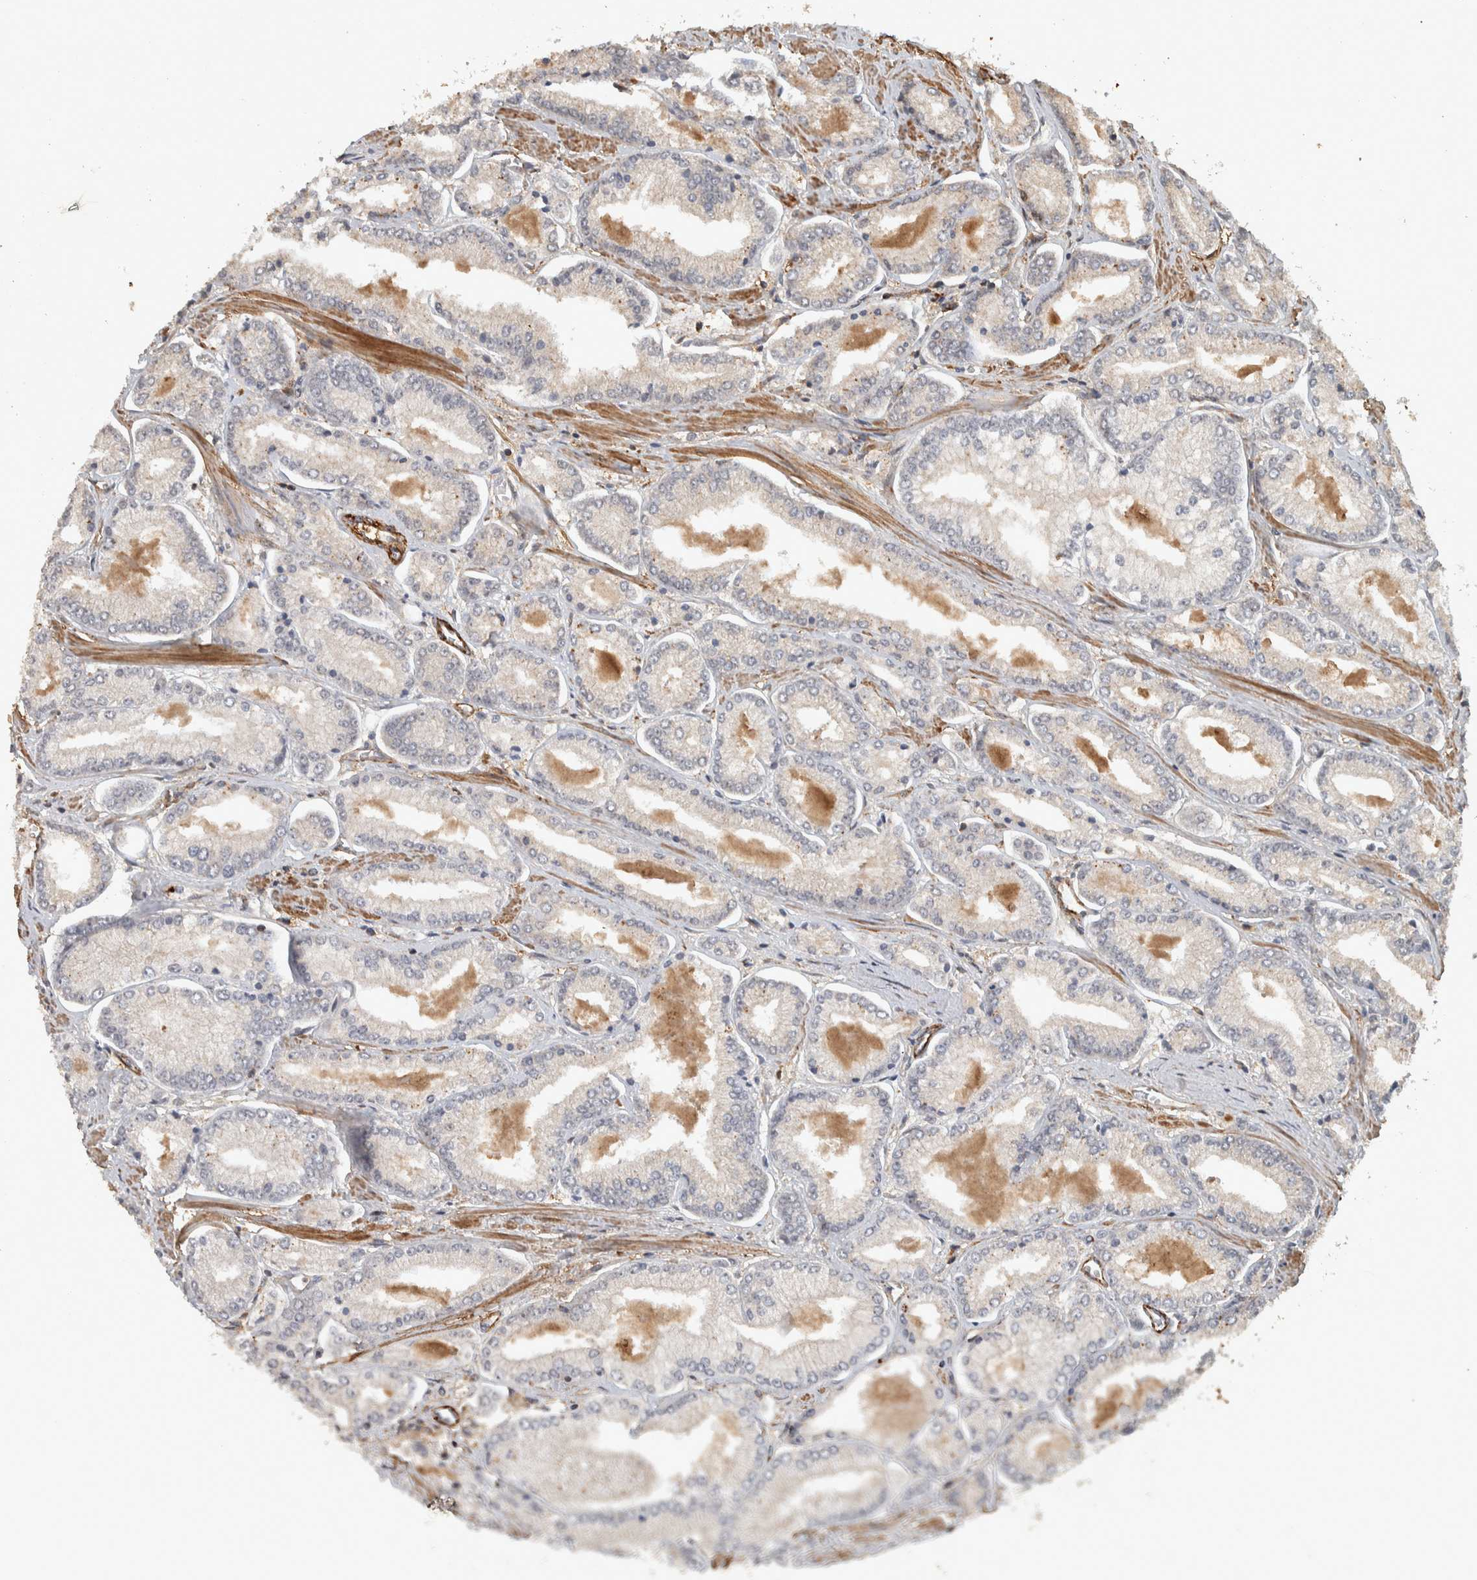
{"staining": {"intensity": "negative", "quantity": "none", "location": "none"}, "tissue": "prostate cancer", "cell_type": "Tumor cells", "image_type": "cancer", "snomed": [{"axis": "morphology", "description": "Adenocarcinoma, Low grade"}, {"axis": "topography", "description": "Prostate"}], "caption": "IHC photomicrograph of human prostate cancer (adenocarcinoma (low-grade)) stained for a protein (brown), which exhibits no positivity in tumor cells.", "gene": "SPHK1", "patient": {"sex": "male", "age": 52}}